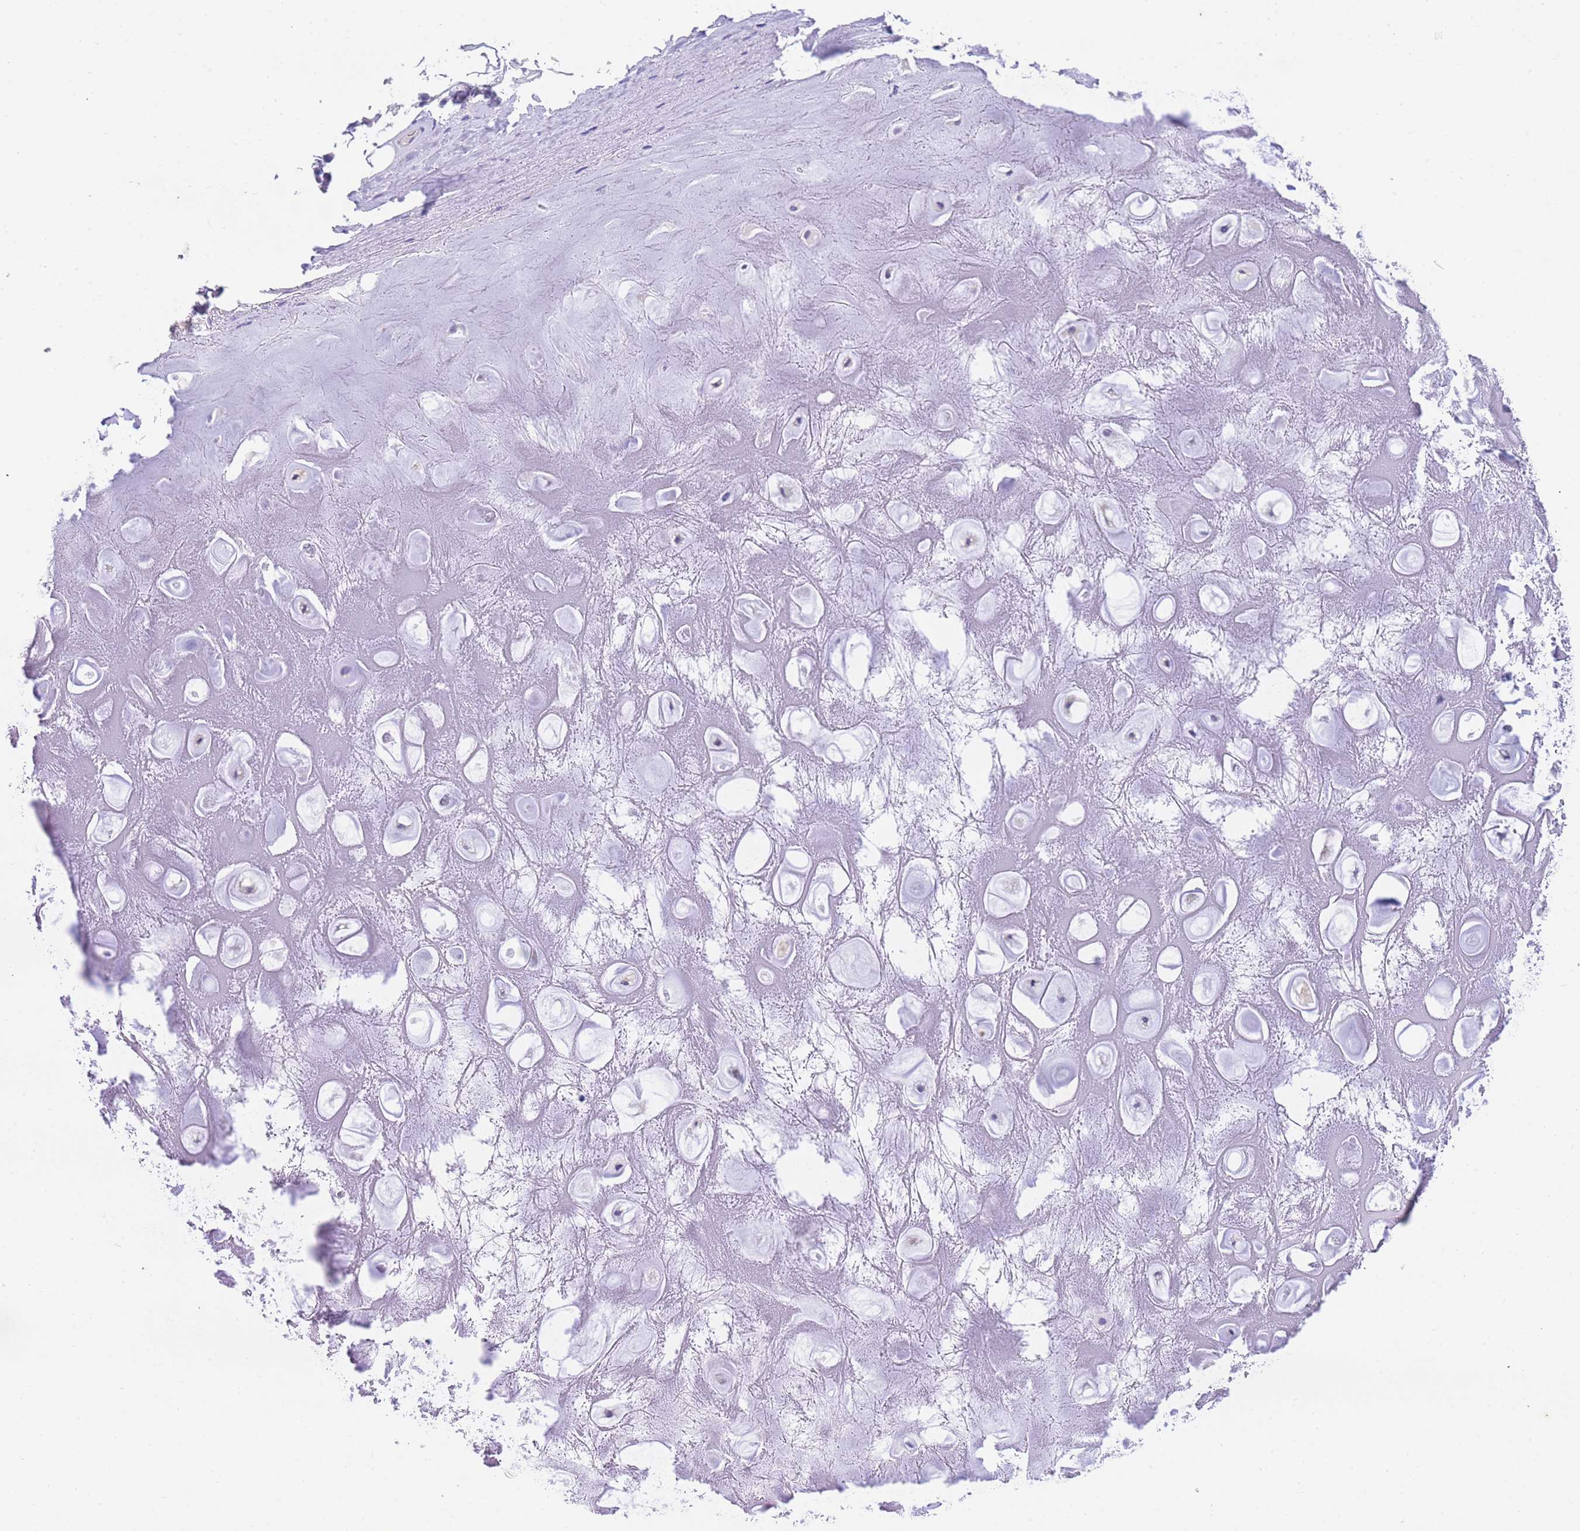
{"staining": {"intensity": "negative", "quantity": "none", "location": "none"}, "tissue": "adipose tissue", "cell_type": "Adipocytes", "image_type": "normal", "snomed": [{"axis": "morphology", "description": "Normal tissue, NOS"}, {"axis": "topography", "description": "Cartilage tissue"}], "caption": "The image reveals no staining of adipocytes in benign adipose tissue. Nuclei are stained in blue.", "gene": "USP38", "patient": {"sex": "male", "age": 81}}